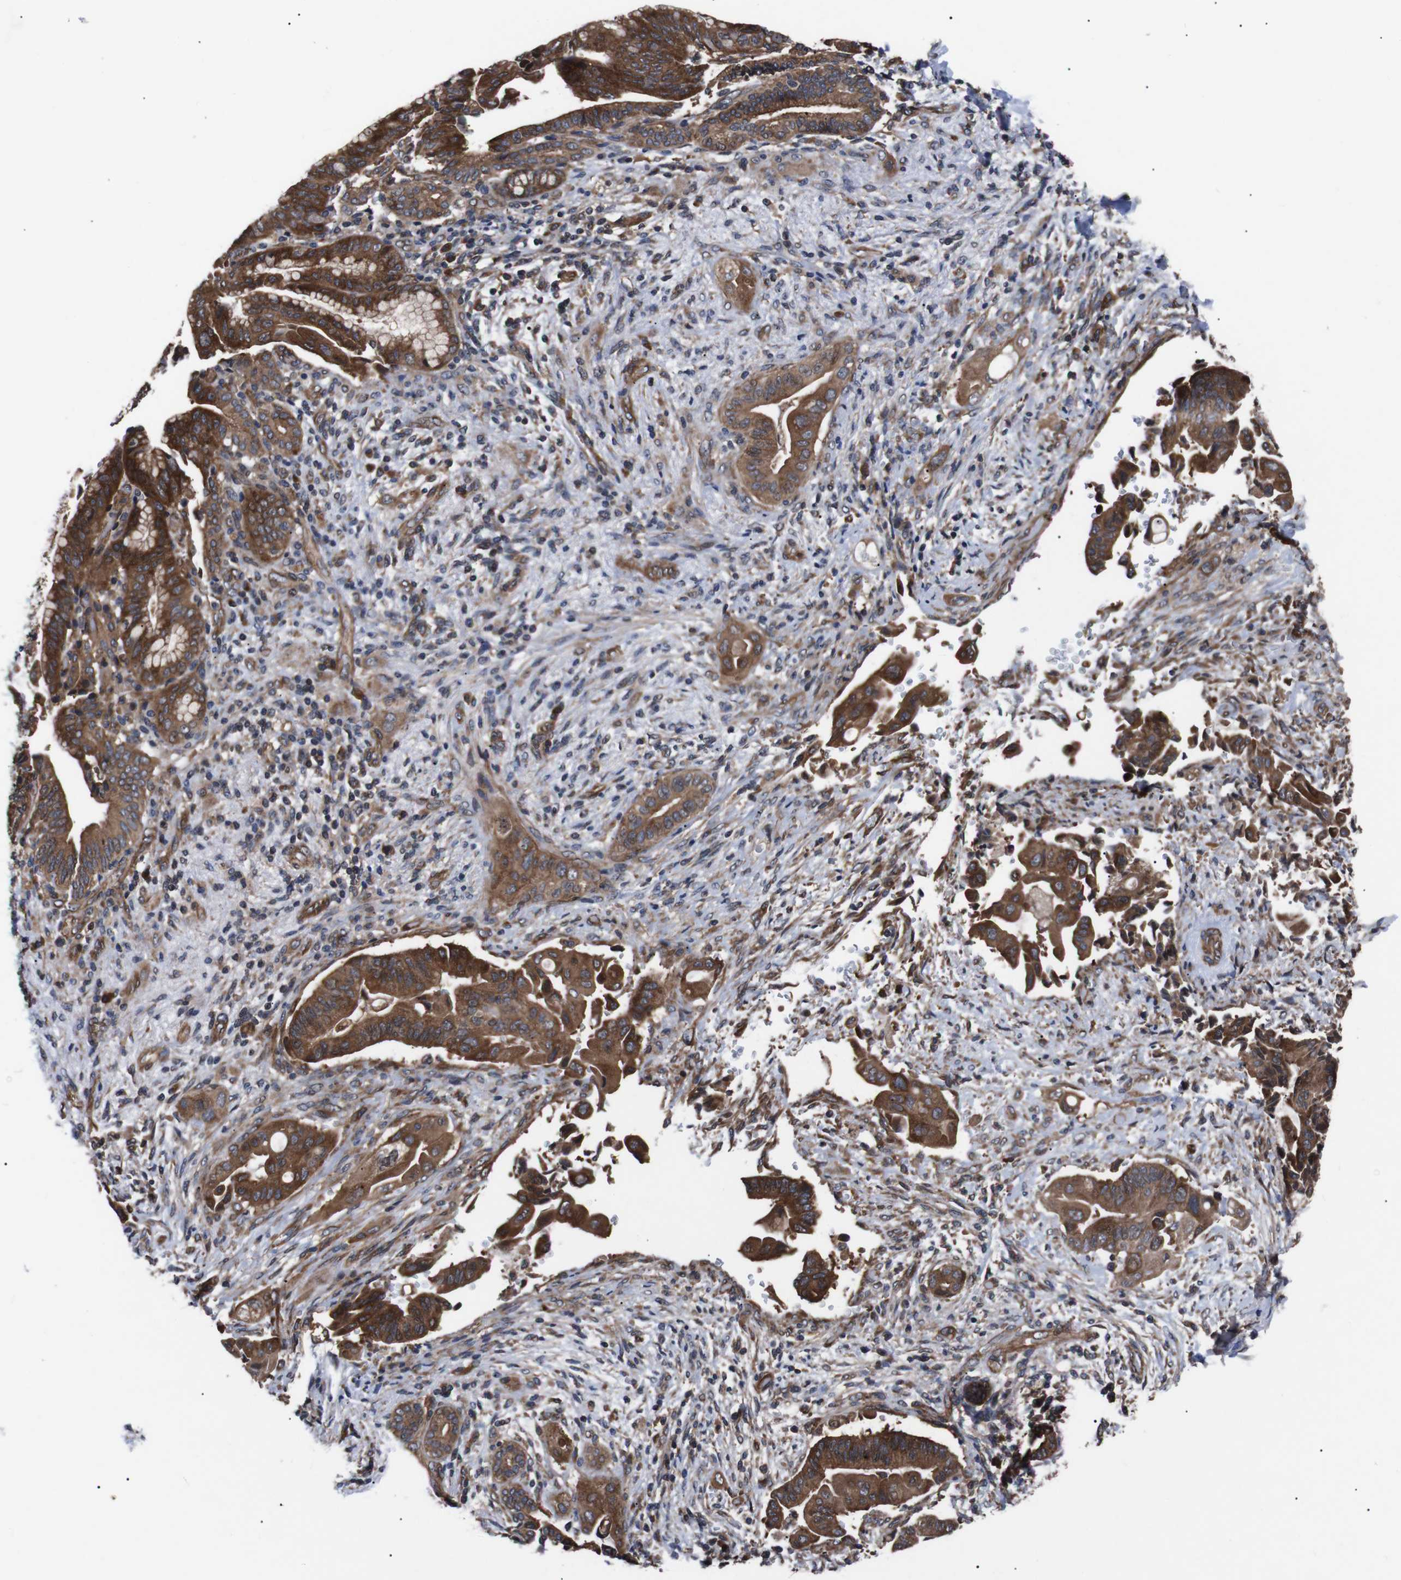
{"staining": {"intensity": "strong", "quantity": ">75%", "location": "cytoplasmic/membranous"}, "tissue": "liver cancer", "cell_type": "Tumor cells", "image_type": "cancer", "snomed": [{"axis": "morphology", "description": "Cholangiocarcinoma"}, {"axis": "topography", "description": "Liver"}], "caption": "An immunohistochemistry (IHC) histopathology image of neoplastic tissue is shown. Protein staining in brown shows strong cytoplasmic/membranous positivity in liver cancer (cholangiocarcinoma) within tumor cells.", "gene": "PAWR", "patient": {"sex": "female", "age": 61}}